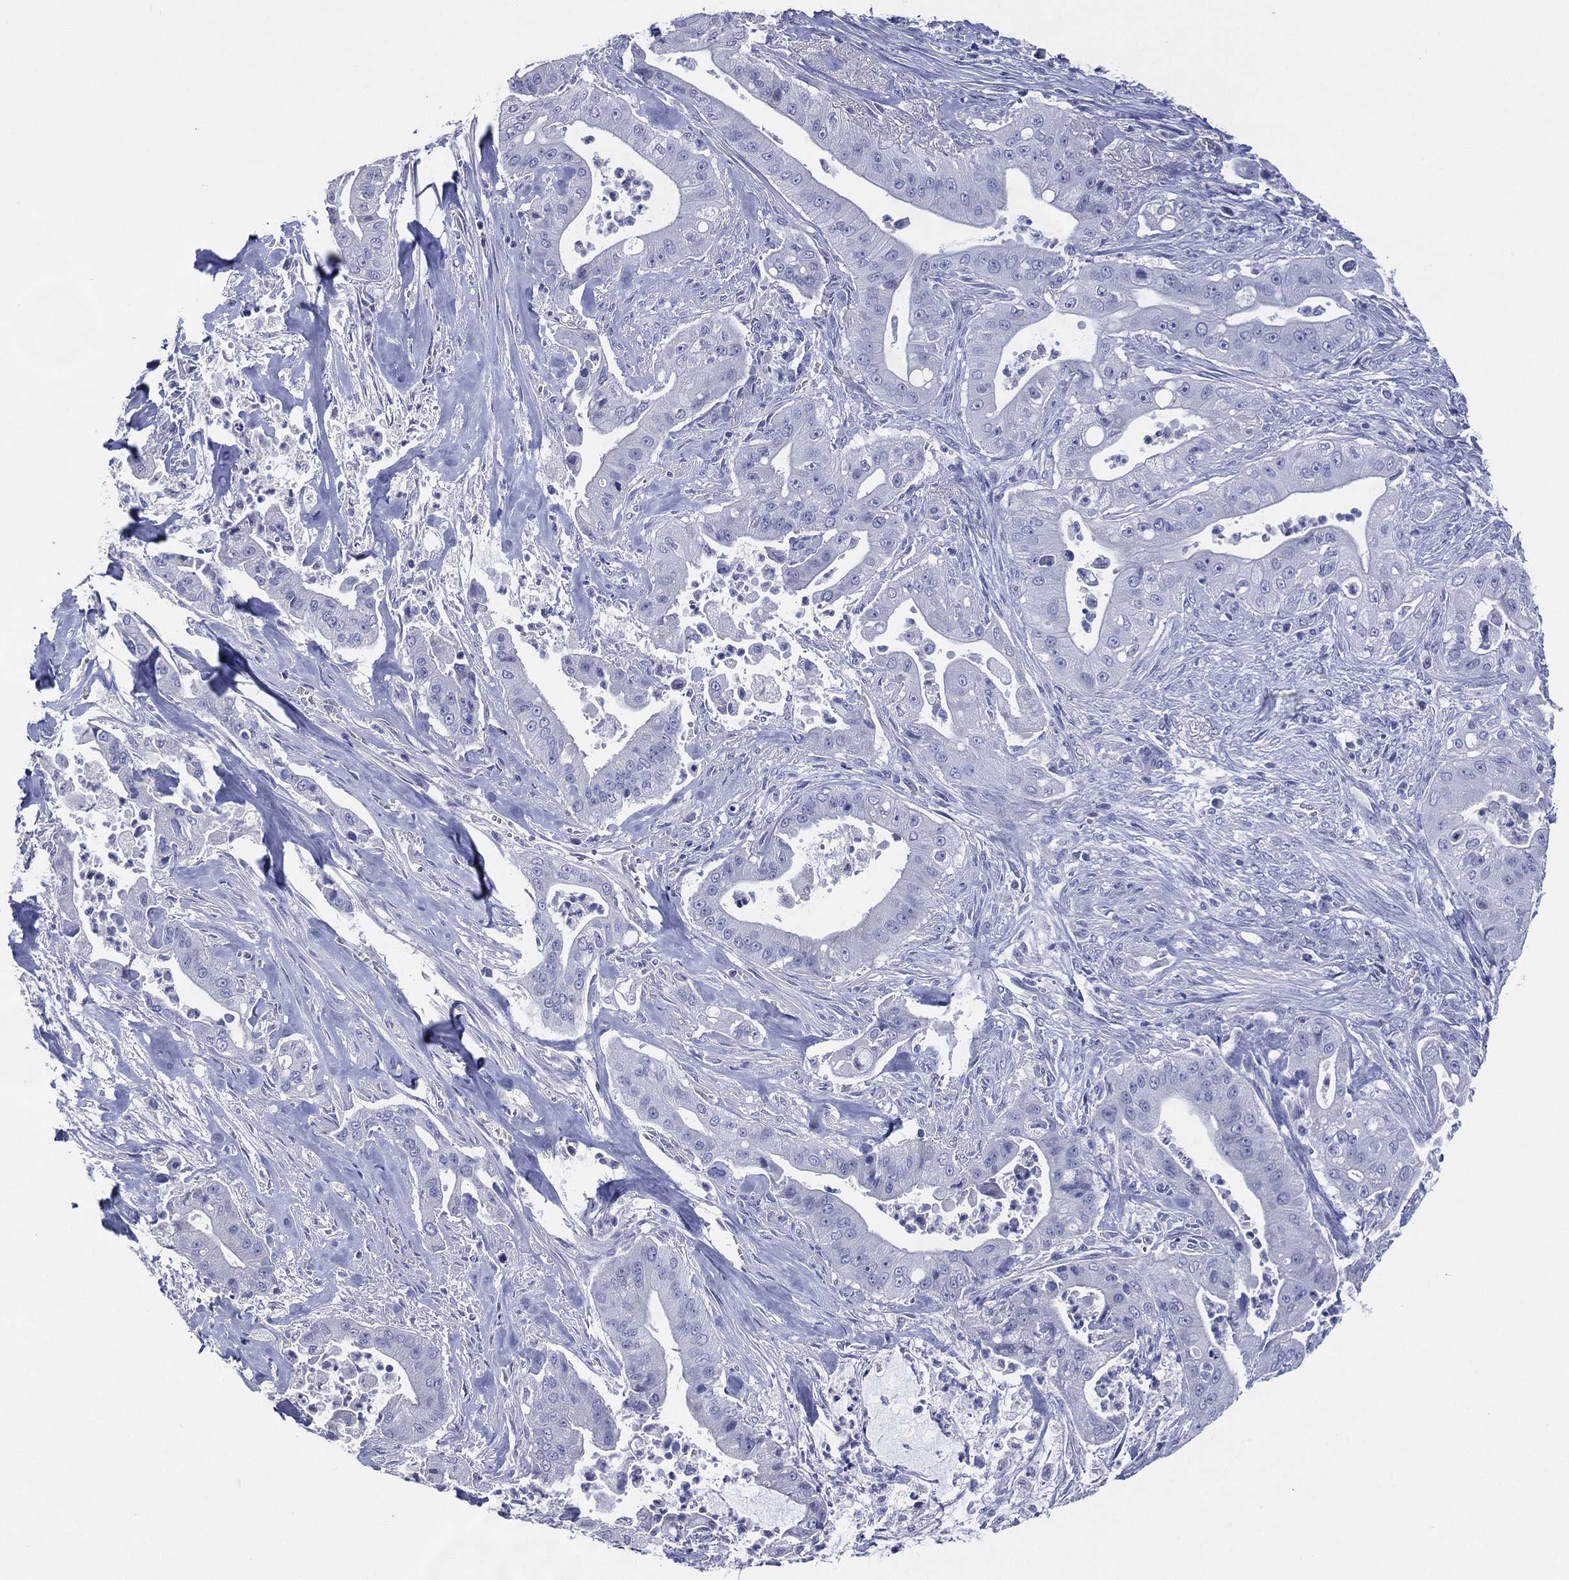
{"staining": {"intensity": "negative", "quantity": "none", "location": "none"}, "tissue": "pancreatic cancer", "cell_type": "Tumor cells", "image_type": "cancer", "snomed": [{"axis": "morphology", "description": "Normal tissue, NOS"}, {"axis": "morphology", "description": "Inflammation, NOS"}, {"axis": "morphology", "description": "Adenocarcinoma, NOS"}, {"axis": "topography", "description": "Pancreas"}], "caption": "This is an immunohistochemistry (IHC) histopathology image of pancreatic cancer. There is no expression in tumor cells.", "gene": "TMEM247", "patient": {"sex": "male", "age": 57}}